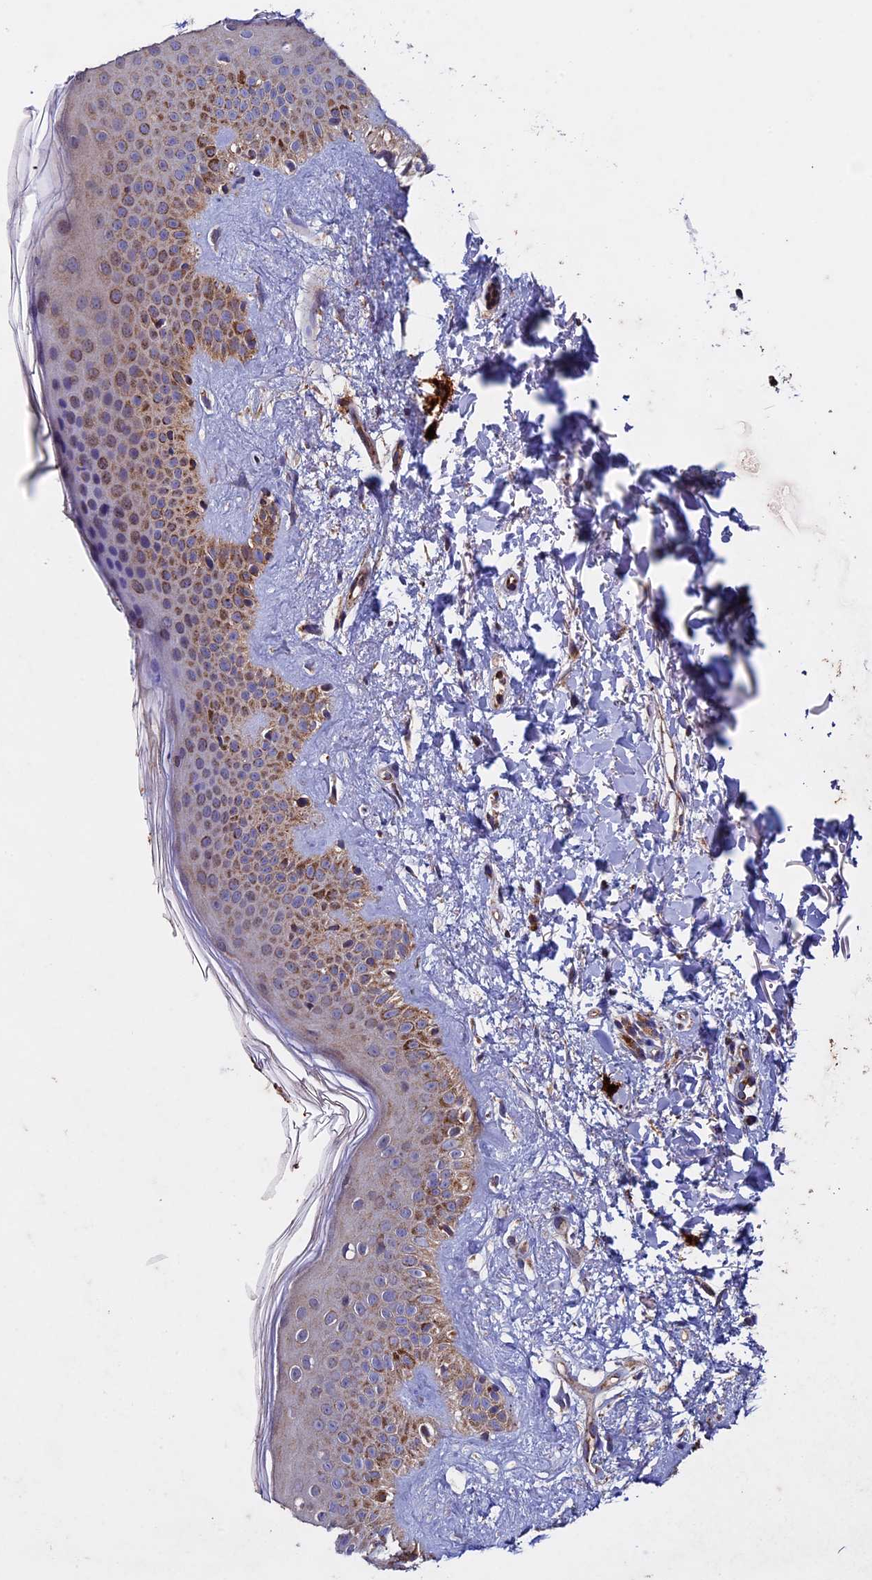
{"staining": {"intensity": "moderate", "quantity": ">75%", "location": "cytoplasmic/membranous"}, "tissue": "skin", "cell_type": "Fibroblasts", "image_type": "normal", "snomed": [{"axis": "morphology", "description": "Normal tissue, NOS"}, {"axis": "topography", "description": "Skin"}], "caption": "Approximately >75% of fibroblasts in unremarkable skin show moderate cytoplasmic/membranous protein positivity as visualized by brown immunohistochemical staining.", "gene": "RNF17", "patient": {"sex": "female", "age": 58}}